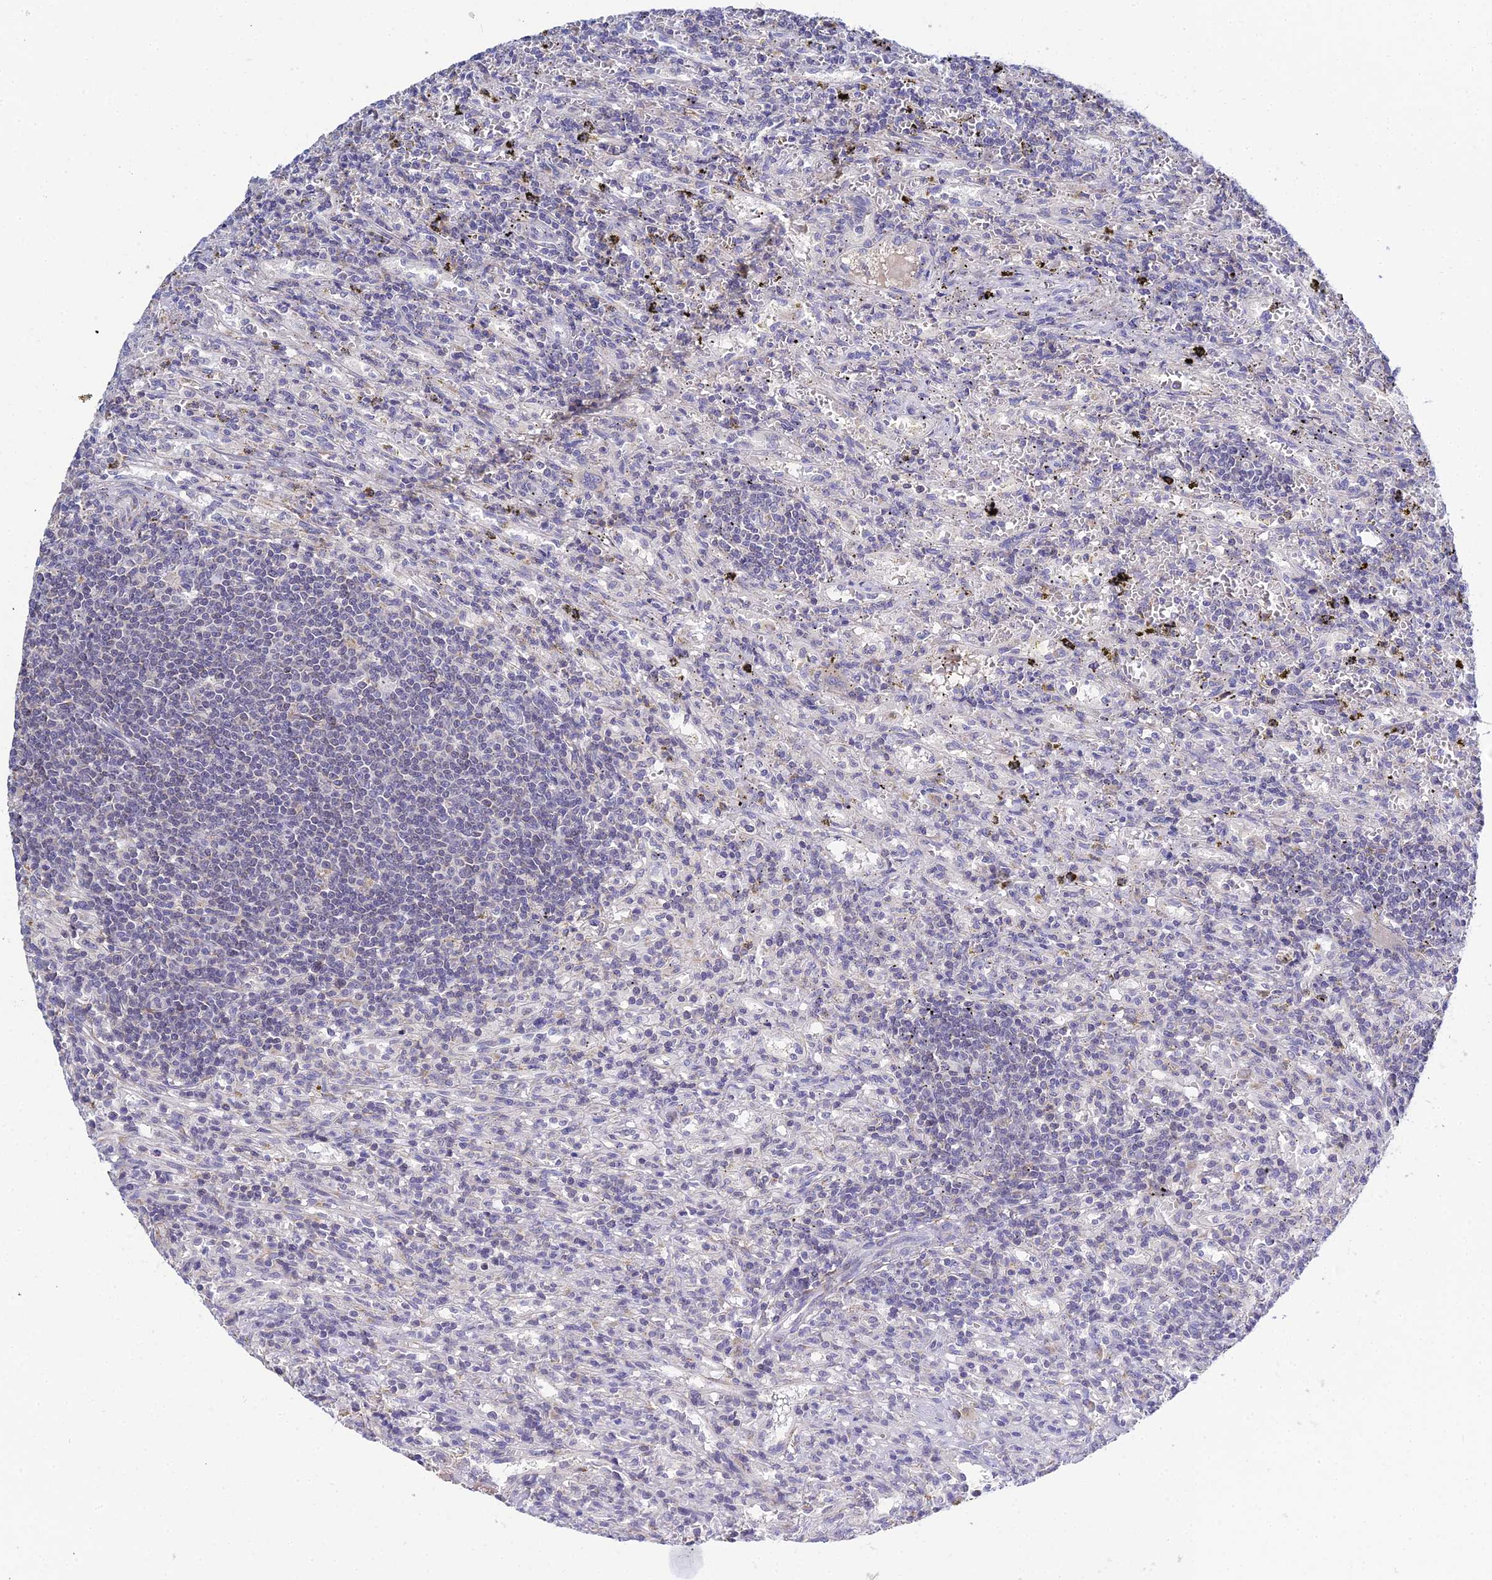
{"staining": {"intensity": "negative", "quantity": "none", "location": "none"}, "tissue": "lymphoma", "cell_type": "Tumor cells", "image_type": "cancer", "snomed": [{"axis": "morphology", "description": "Malignant lymphoma, non-Hodgkin's type, Low grade"}, {"axis": "topography", "description": "Spleen"}], "caption": "IHC image of low-grade malignant lymphoma, non-Hodgkin's type stained for a protein (brown), which demonstrates no staining in tumor cells.", "gene": "ZXDA", "patient": {"sex": "male", "age": 76}}